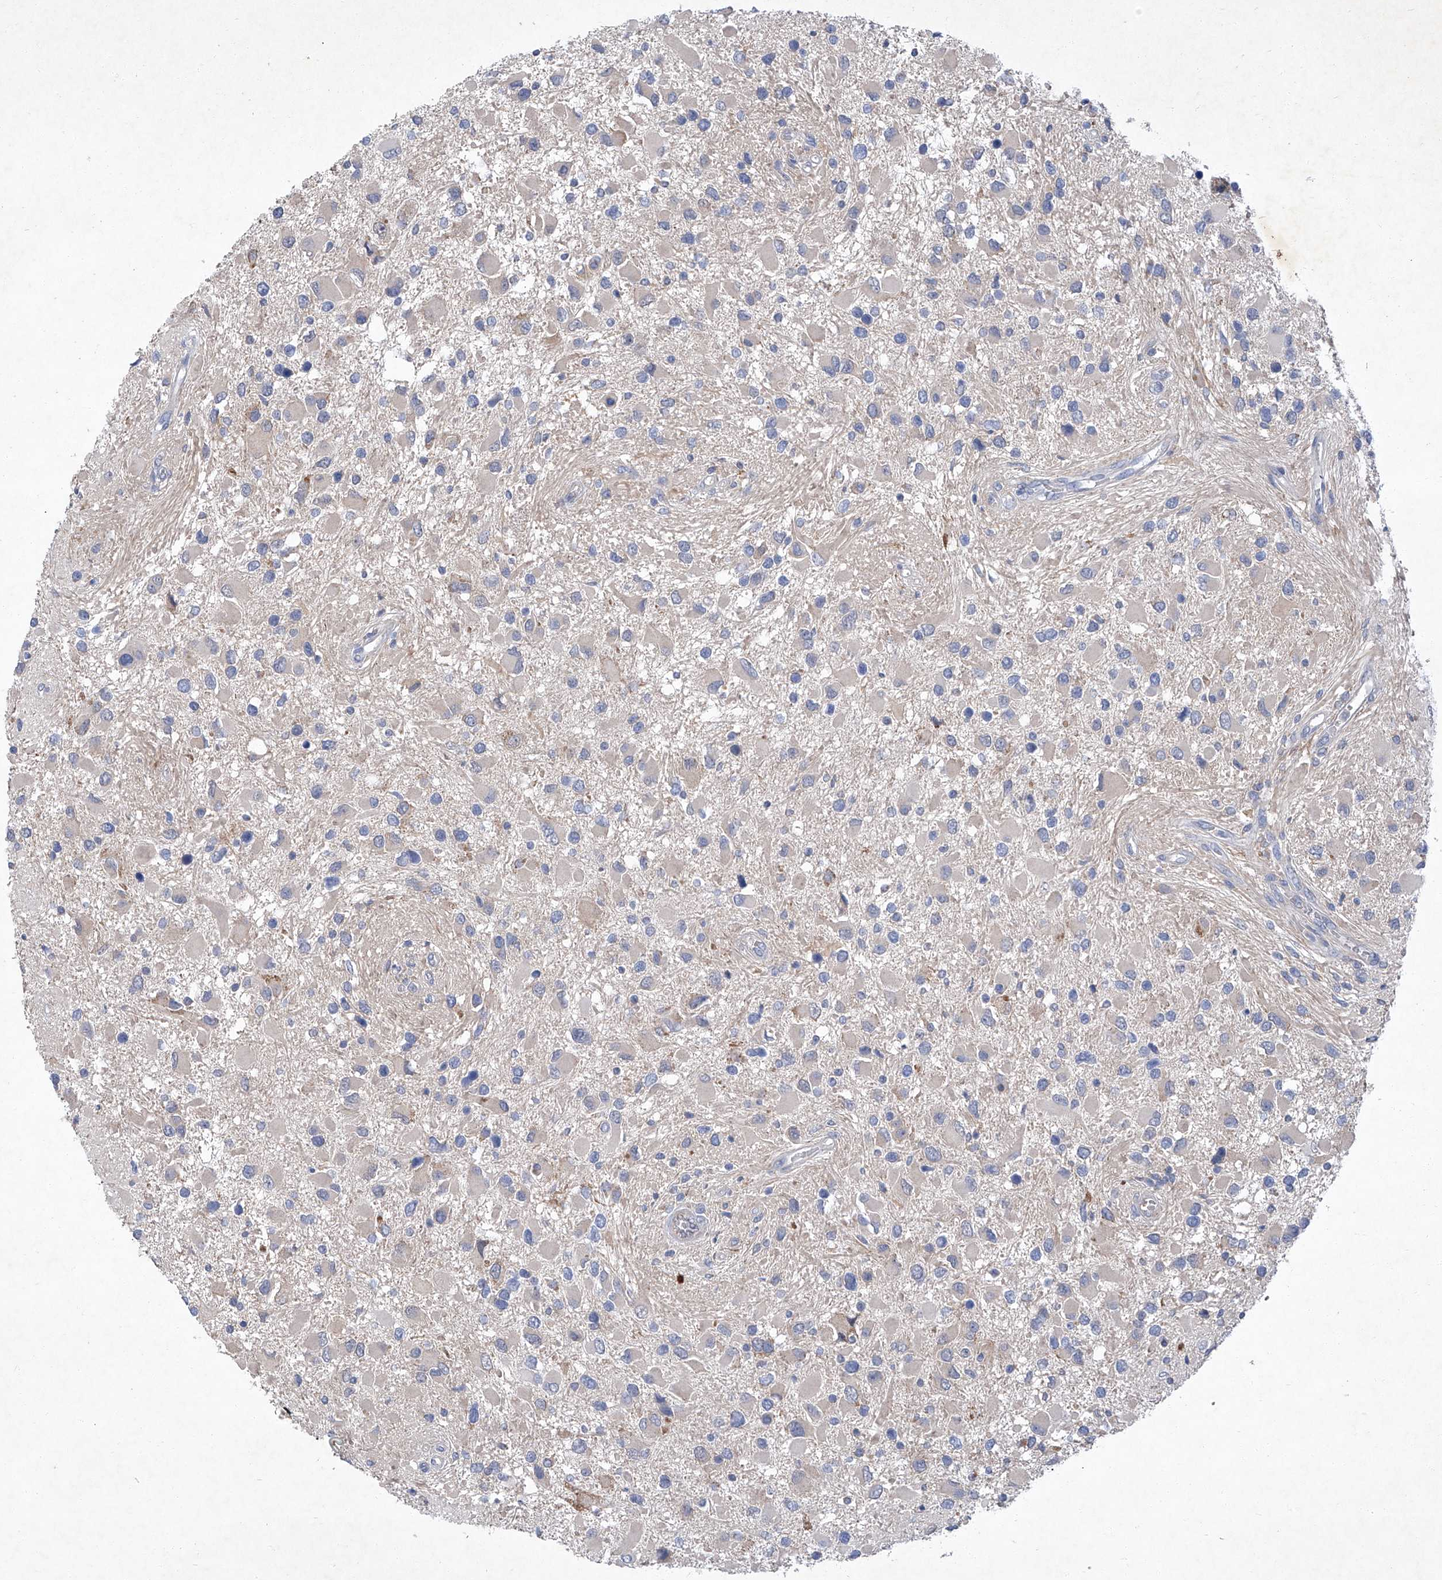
{"staining": {"intensity": "negative", "quantity": "none", "location": "none"}, "tissue": "glioma", "cell_type": "Tumor cells", "image_type": "cancer", "snomed": [{"axis": "morphology", "description": "Glioma, malignant, High grade"}, {"axis": "topography", "description": "Brain"}], "caption": "Immunohistochemistry (IHC) histopathology image of human glioma stained for a protein (brown), which demonstrates no staining in tumor cells.", "gene": "SBK2", "patient": {"sex": "male", "age": 53}}